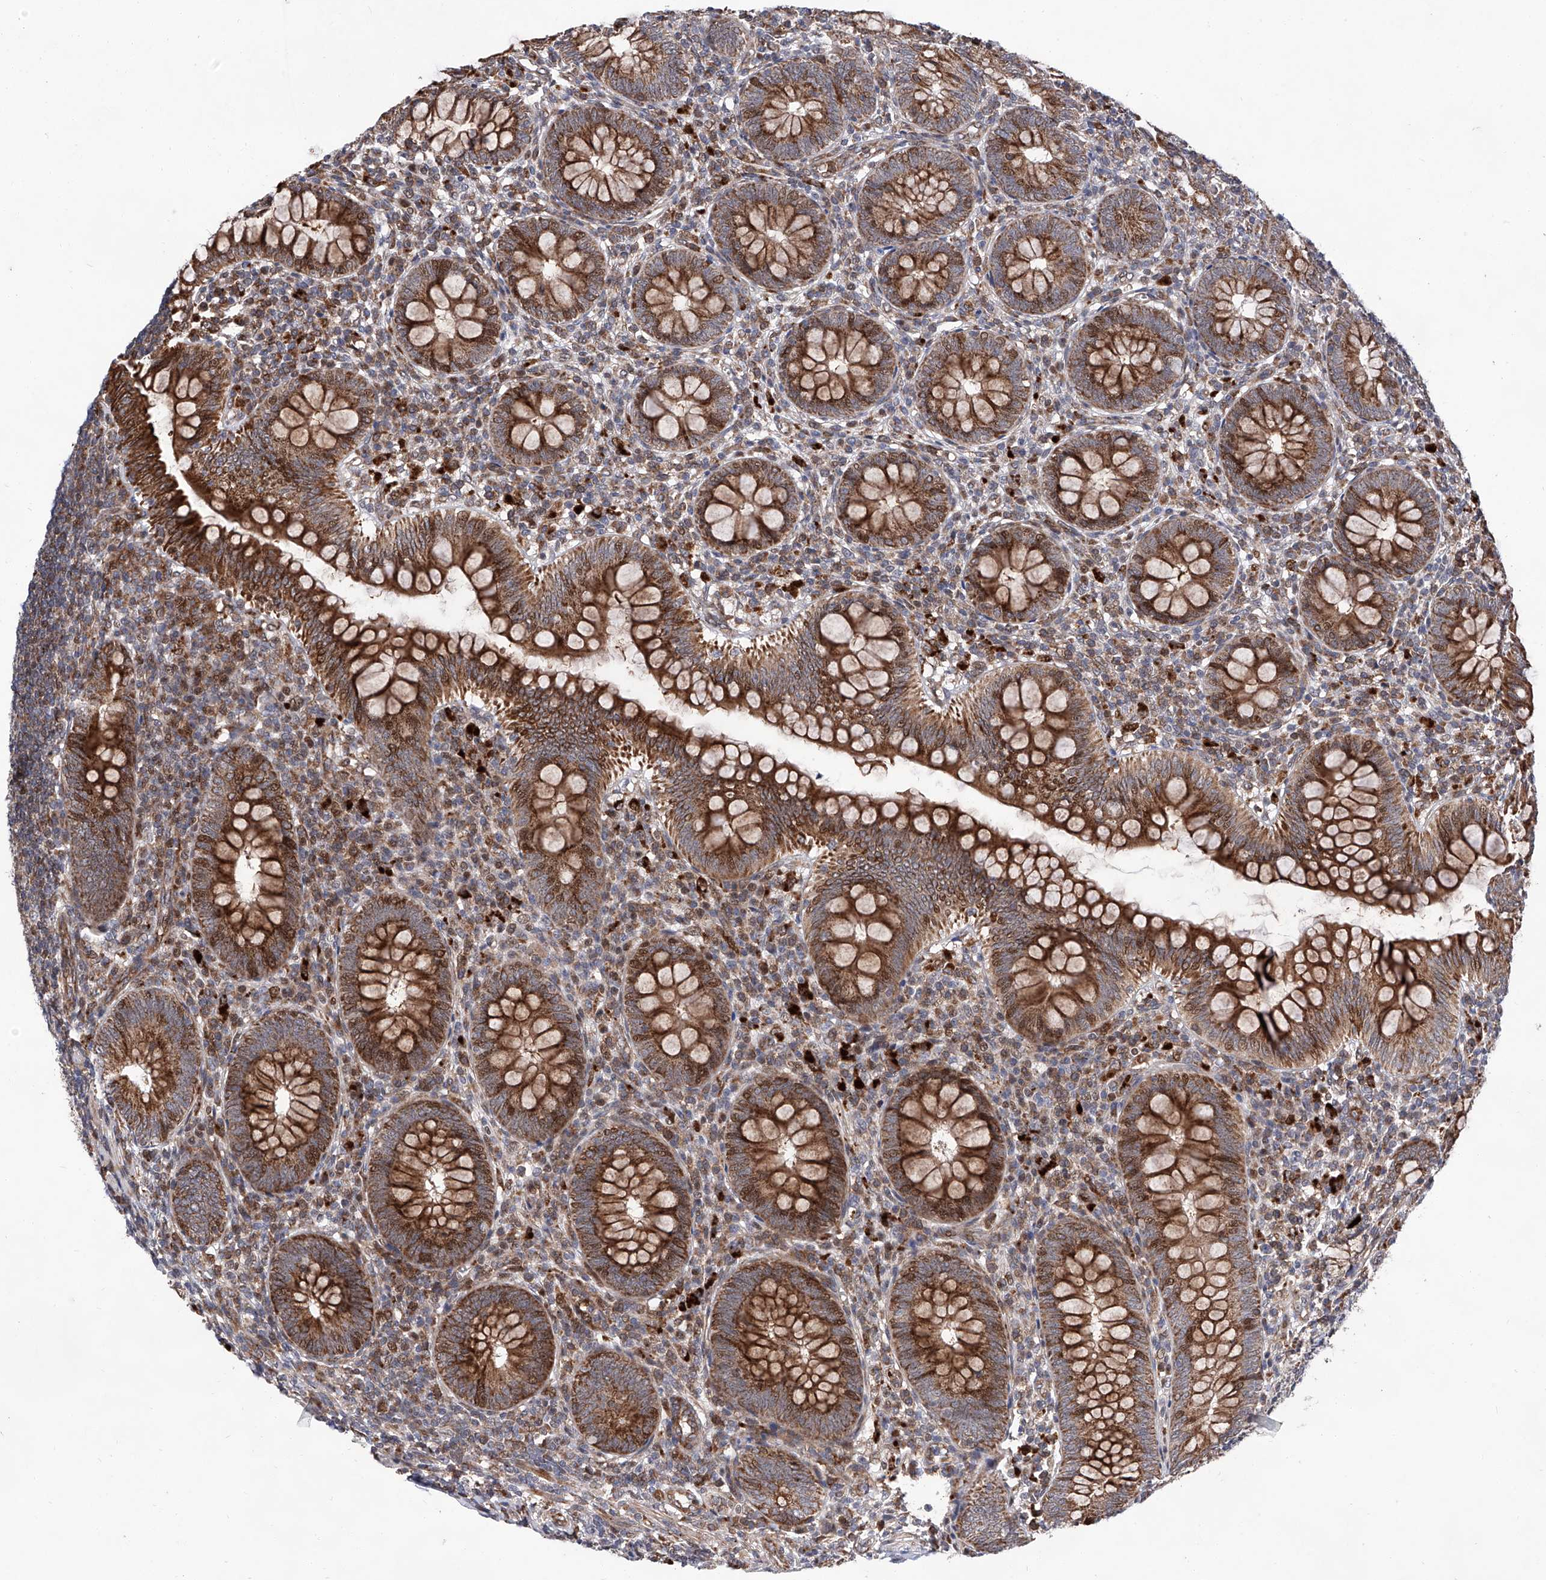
{"staining": {"intensity": "strong", "quantity": ">75%", "location": "cytoplasmic/membranous"}, "tissue": "appendix", "cell_type": "Glandular cells", "image_type": "normal", "snomed": [{"axis": "morphology", "description": "Normal tissue, NOS"}, {"axis": "topography", "description": "Appendix"}], "caption": "Immunohistochemistry (IHC) of normal human appendix exhibits high levels of strong cytoplasmic/membranous staining in approximately >75% of glandular cells. (Stains: DAB in brown, nuclei in blue, Microscopy: brightfield microscopy at high magnification).", "gene": "FARP2", "patient": {"sex": "male", "age": 14}}